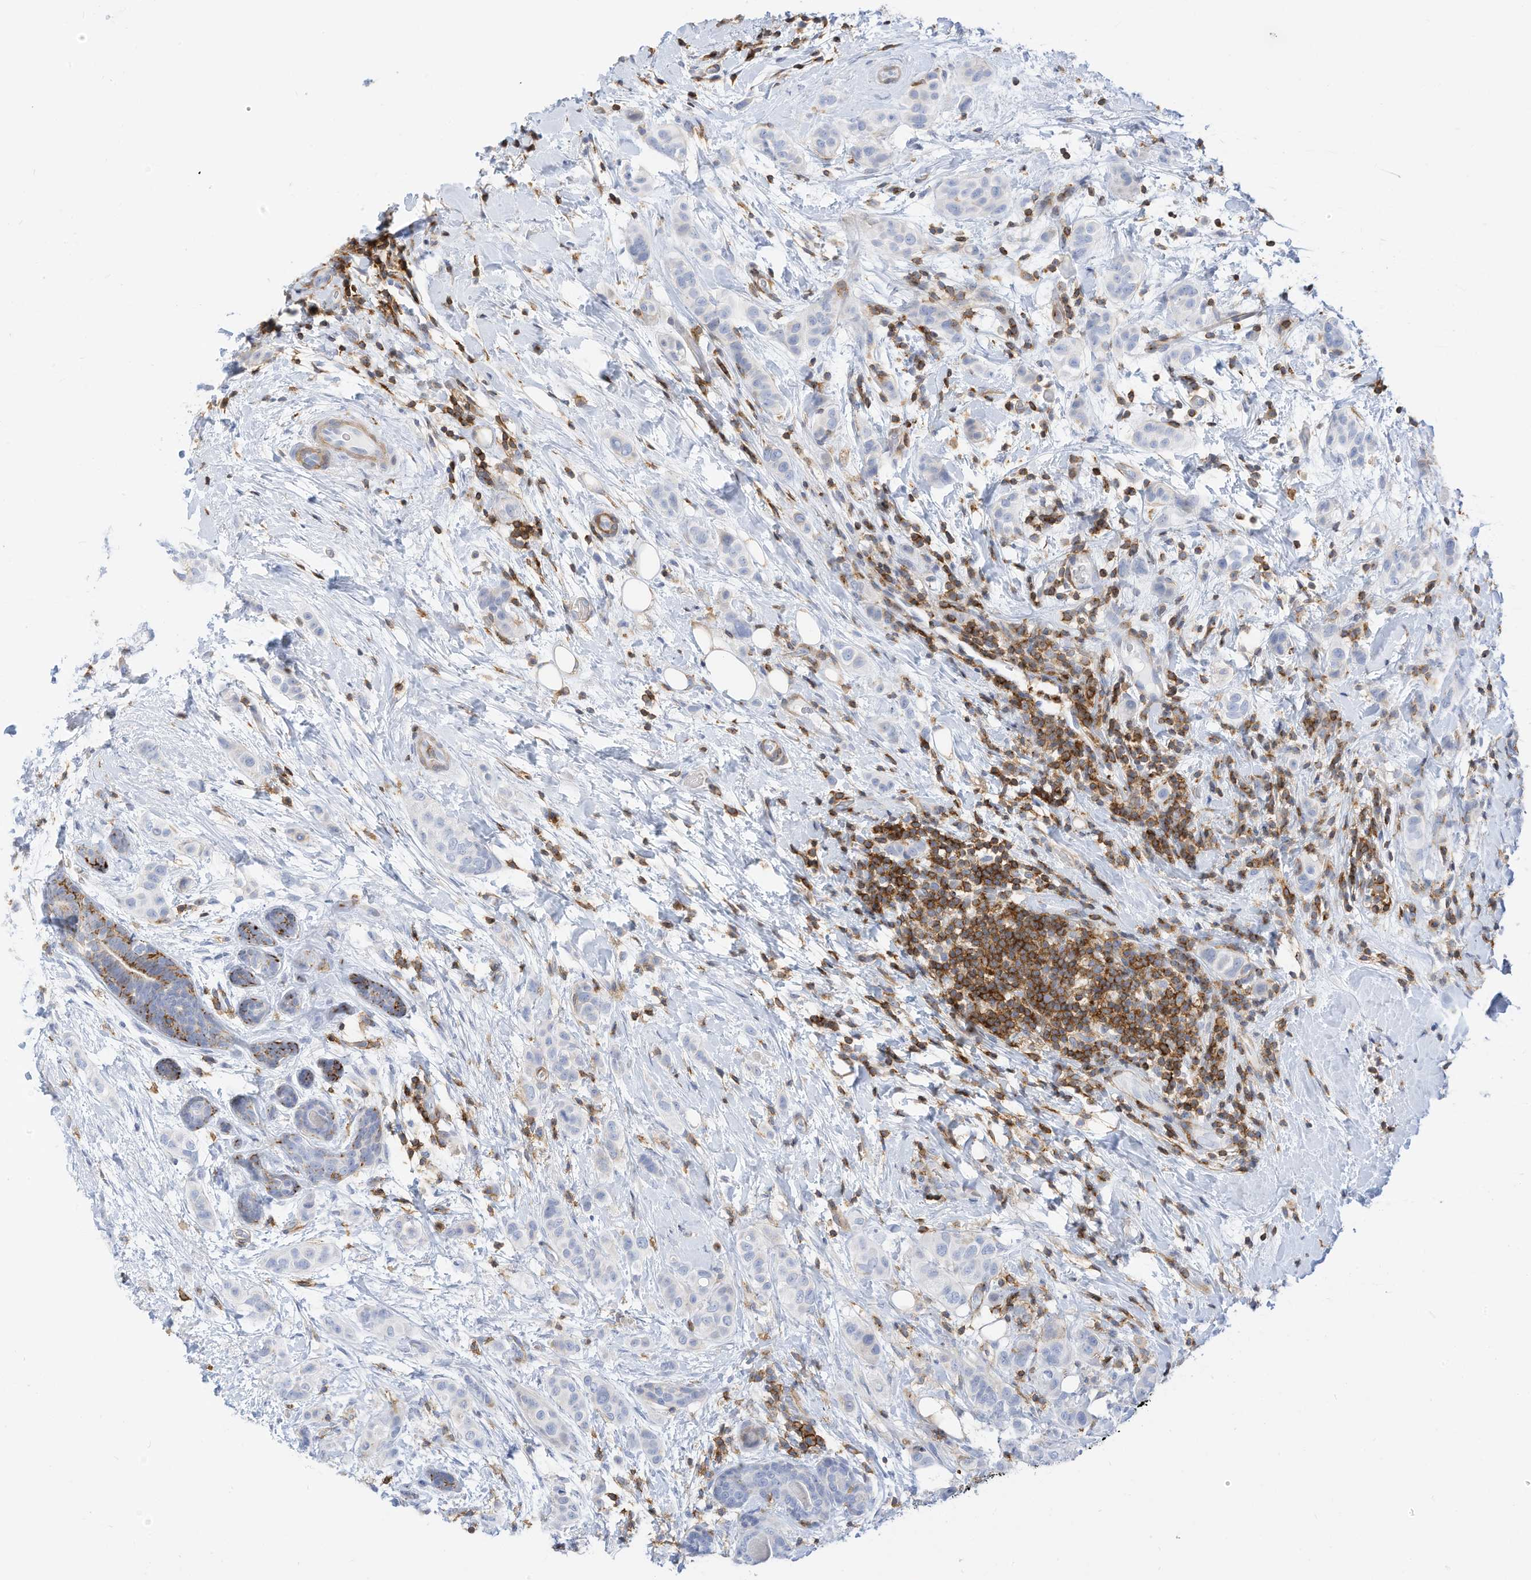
{"staining": {"intensity": "negative", "quantity": "none", "location": "none"}, "tissue": "breast cancer", "cell_type": "Tumor cells", "image_type": "cancer", "snomed": [{"axis": "morphology", "description": "Lobular carcinoma"}, {"axis": "topography", "description": "Breast"}], "caption": "IHC photomicrograph of neoplastic tissue: breast lobular carcinoma stained with DAB demonstrates no significant protein expression in tumor cells.", "gene": "TXNDC9", "patient": {"sex": "female", "age": 51}}